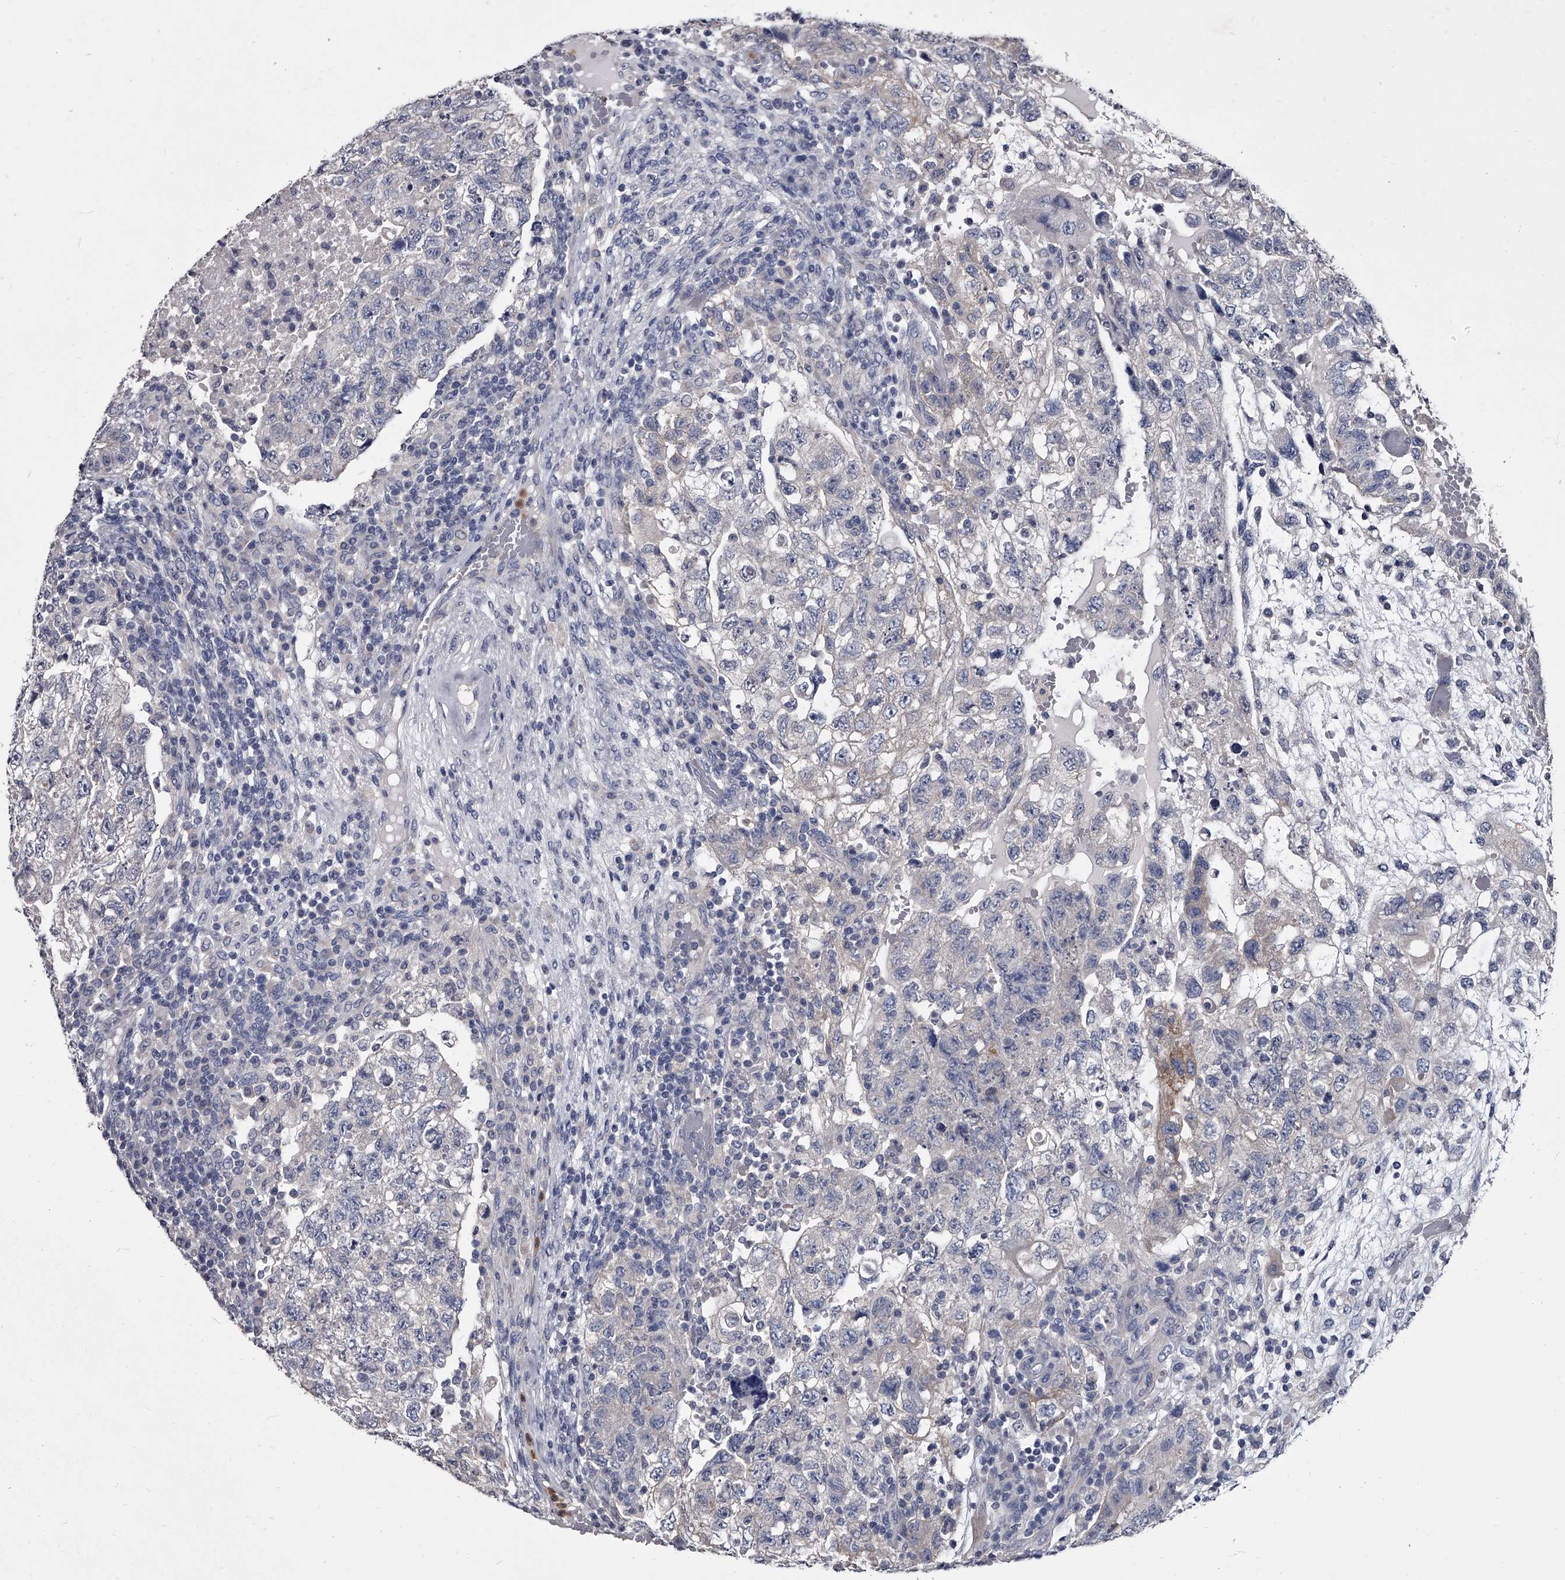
{"staining": {"intensity": "negative", "quantity": "none", "location": "none"}, "tissue": "testis cancer", "cell_type": "Tumor cells", "image_type": "cancer", "snomed": [{"axis": "morphology", "description": "Carcinoma, Embryonal, NOS"}, {"axis": "topography", "description": "Testis"}], "caption": "A high-resolution image shows immunohistochemistry staining of embryonal carcinoma (testis), which demonstrates no significant positivity in tumor cells. (Immunohistochemistry, brightfield microscopy, high magnification).", "gene": "GAPVD1", "patient": {"sex": "male", "age": 36}}